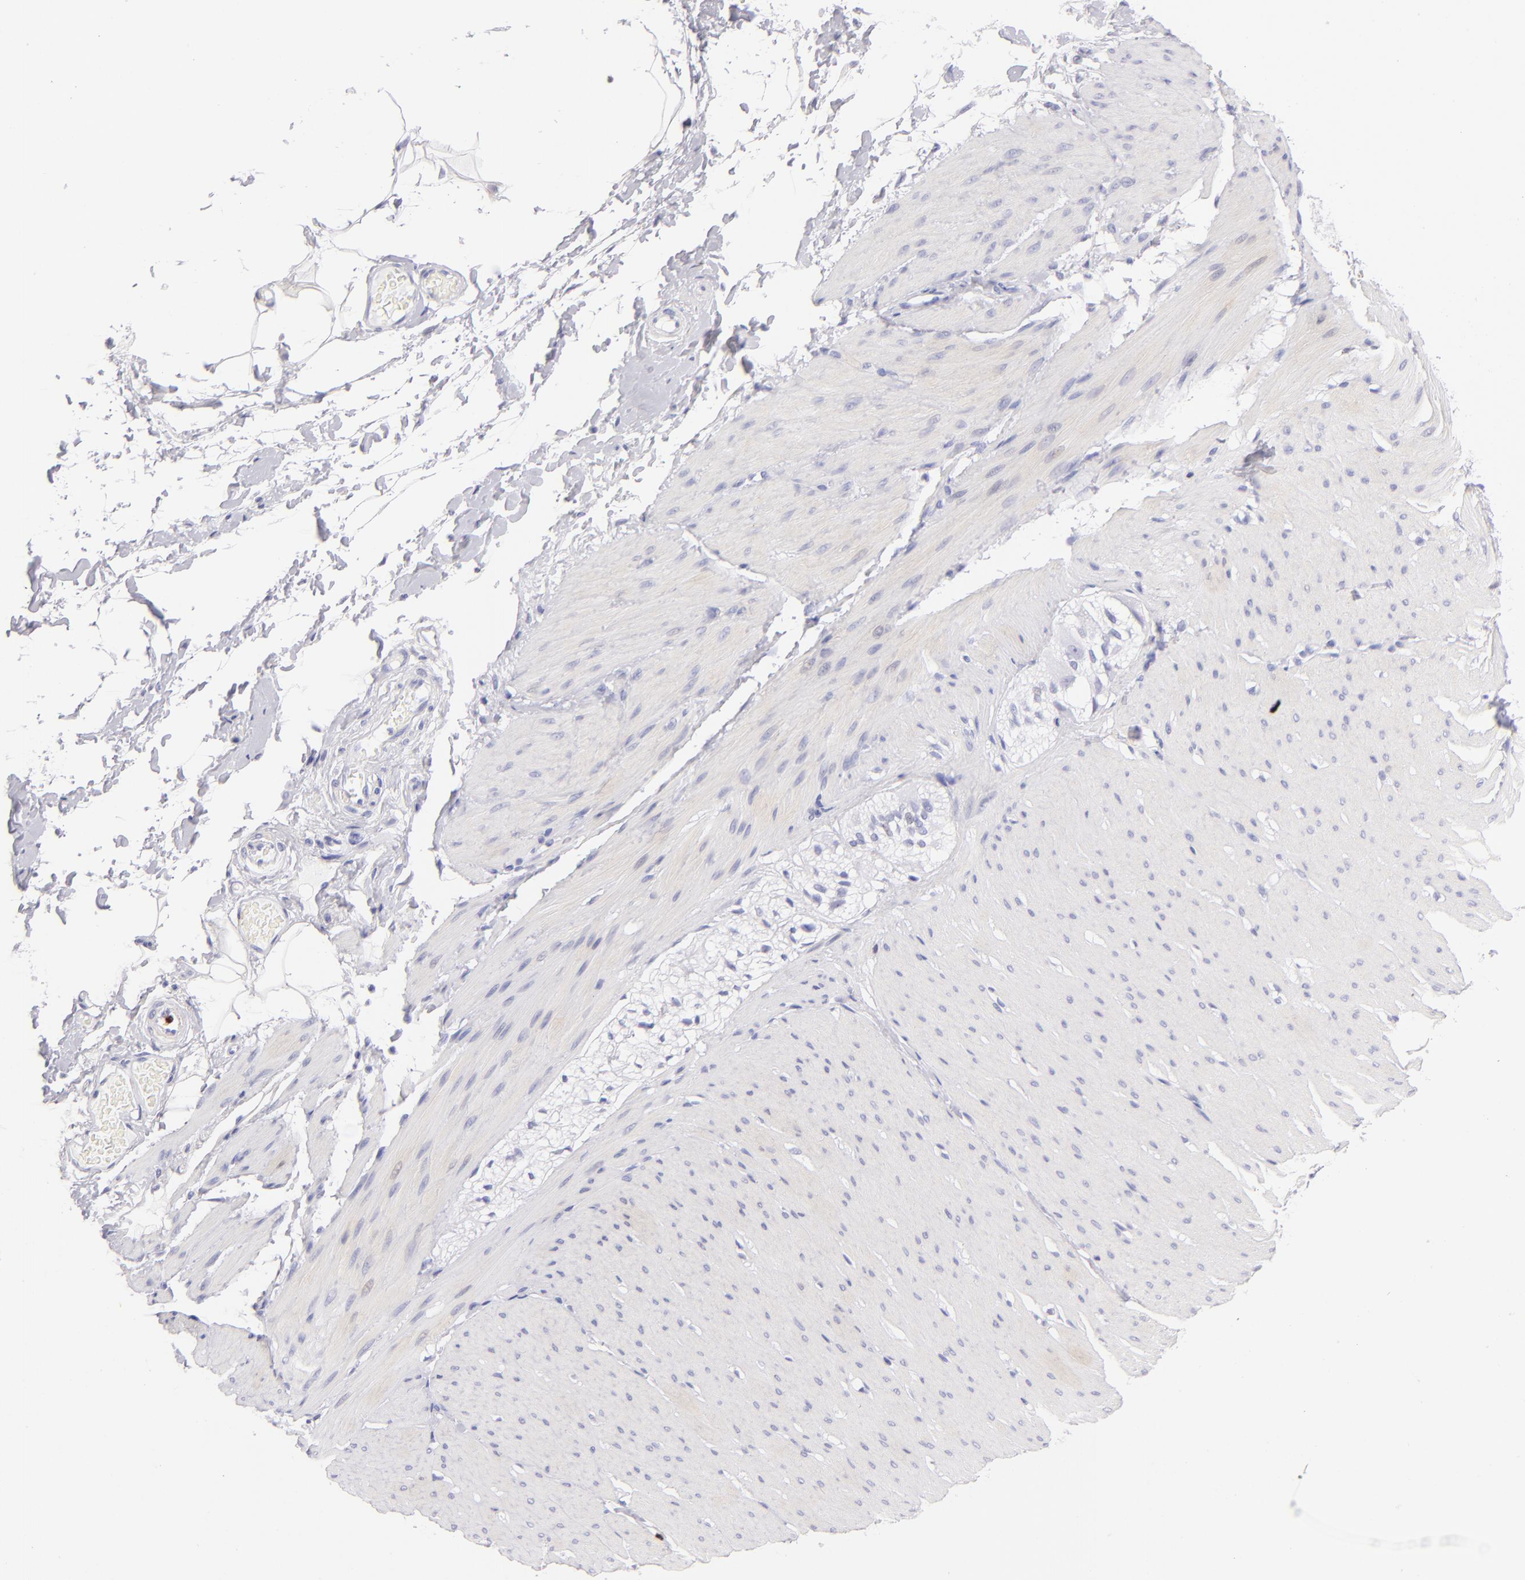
{"staining": {"intensity": "negative", "quantity": "none", "location": "none"}, "tissue": "smooth muscle", "cell_type": "Smooth muscle cells", "image_type": "normal", "snomed": [{"axis": "morphology", "description": "Normal tissue, NOS"}, {"axis": "topography", "description": "Smooth muscle"}, {"axis": "topography", "description": "Colon"}], "caption": "The micrograph shows no staining of smooth muscle cells in normal smooth muscle. (DAB immunohistochemistry visualized using brightfield microscopy, high magnification).", "gene": "PRF1", "patient": {"sex": "male", "age": 67}}